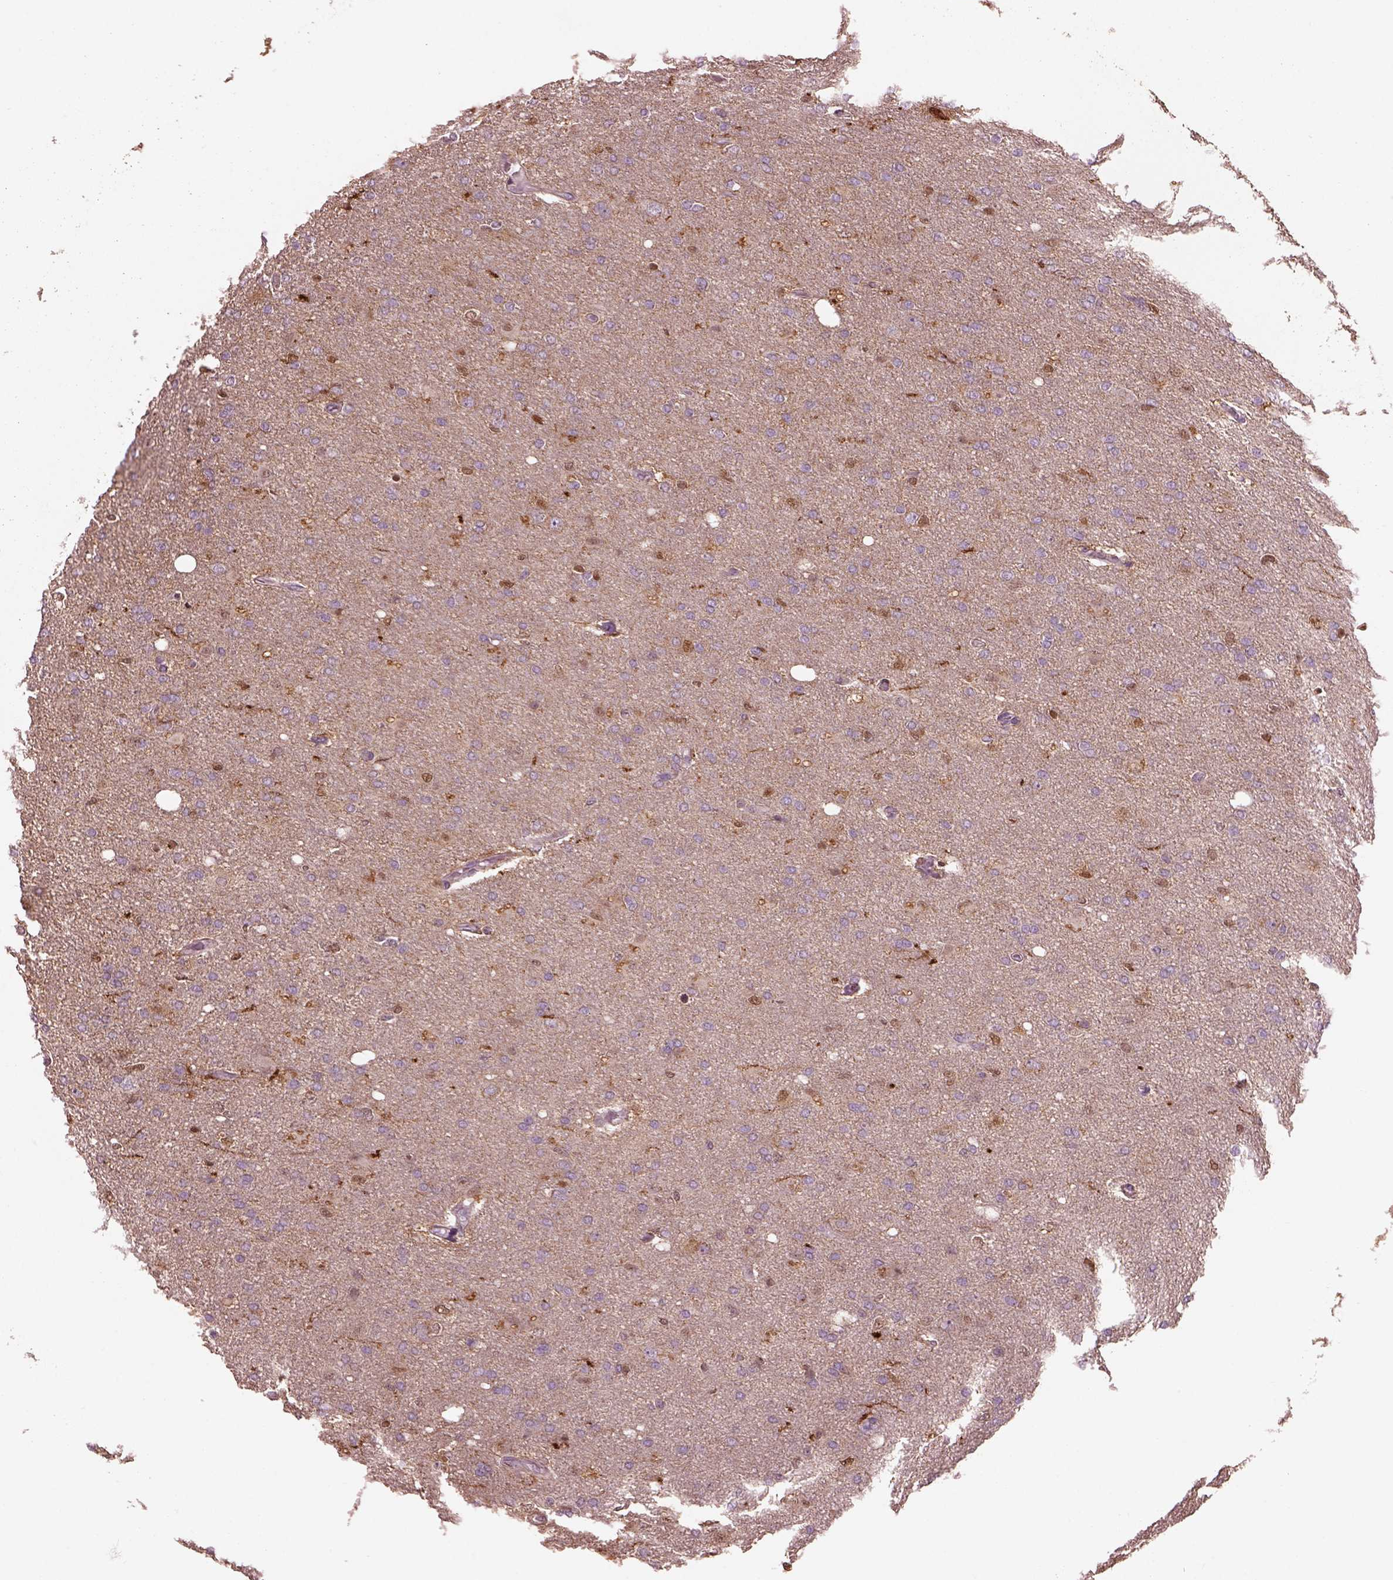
{"staining": {"intensity": "negative", "quantity": "none", "location": "none"}, "tissue": "glioma", "cell_type": "Tumor cells", "image_type": "cancer", "snomed": [{"axis": "morphology", "description": "Glioma, malignant, High grade"}, {"axis": "topography", "description": "Cerebral cortex"}], "caption": "DAB (3,3'-diaminobenzidine) immunohistochemical staining of glioma reveals no significant staining in tumor cells. The staining was performed using DAB to visualize the protein expression in brown, while the nuclei were stained in blue with hematoxylin (Magnification: 20x).", "gene": "SRI", "patient": {"sex": "male", "age": 70}}